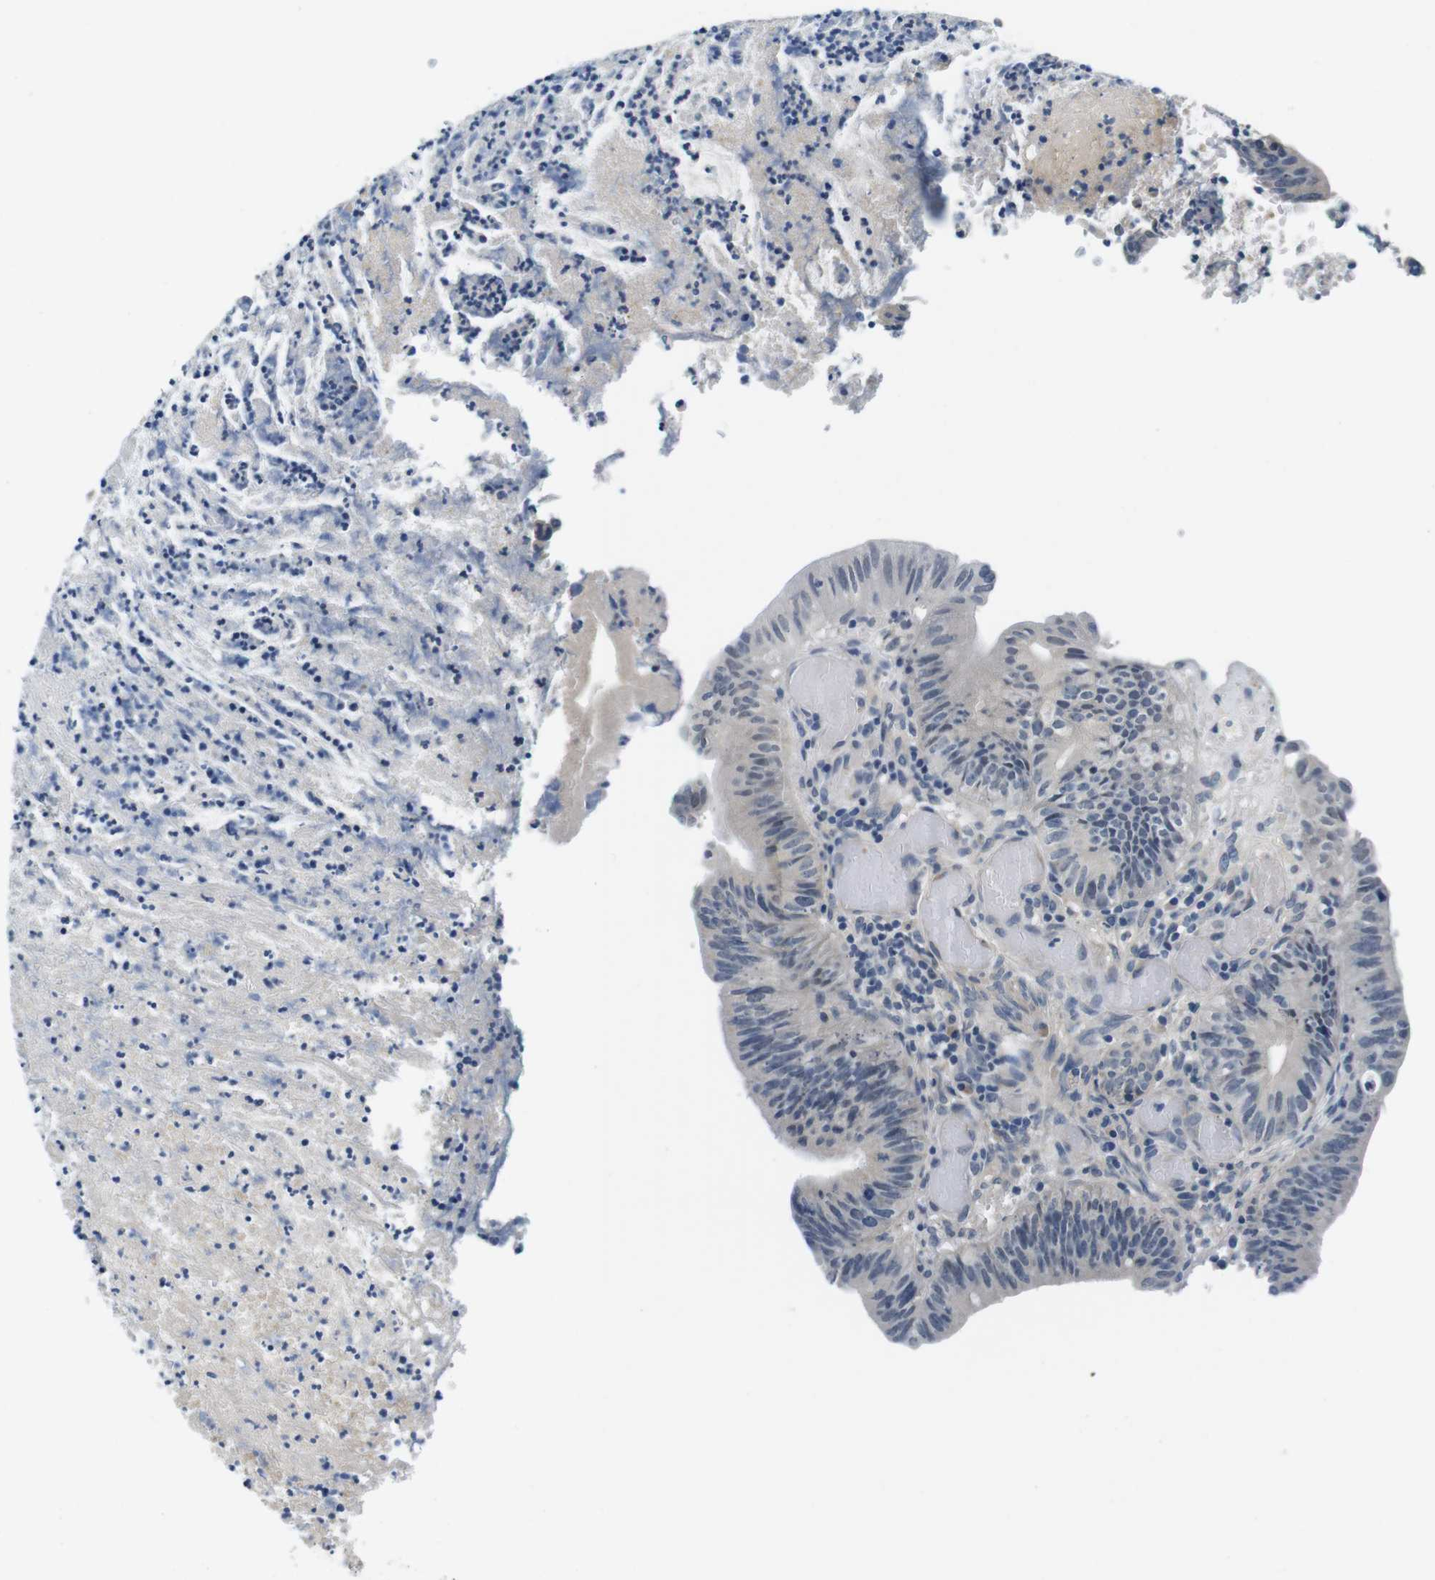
{"staining": {"intensity": "weak", "quantity": "<25%", "location": "cytoplasmic/membranous"}, "tissue": "colorectal cancer", "cell_type": "Tumor cells", "image_type": "cancer", "snomed": [{"axis": "morphology", "description": "Adenocarcinoma, NOS"}, {"axis": "topography", "description": "Rectum"}], "caption": "Tumor cells show no significant staining in adenocarcinoma (colorectal). (DAB immunohistochemistry (IHC) visualized using brightfield microscopy, high magnification).", "gene": "DTNA", "patient": {"sex": "female", "age": 66}}